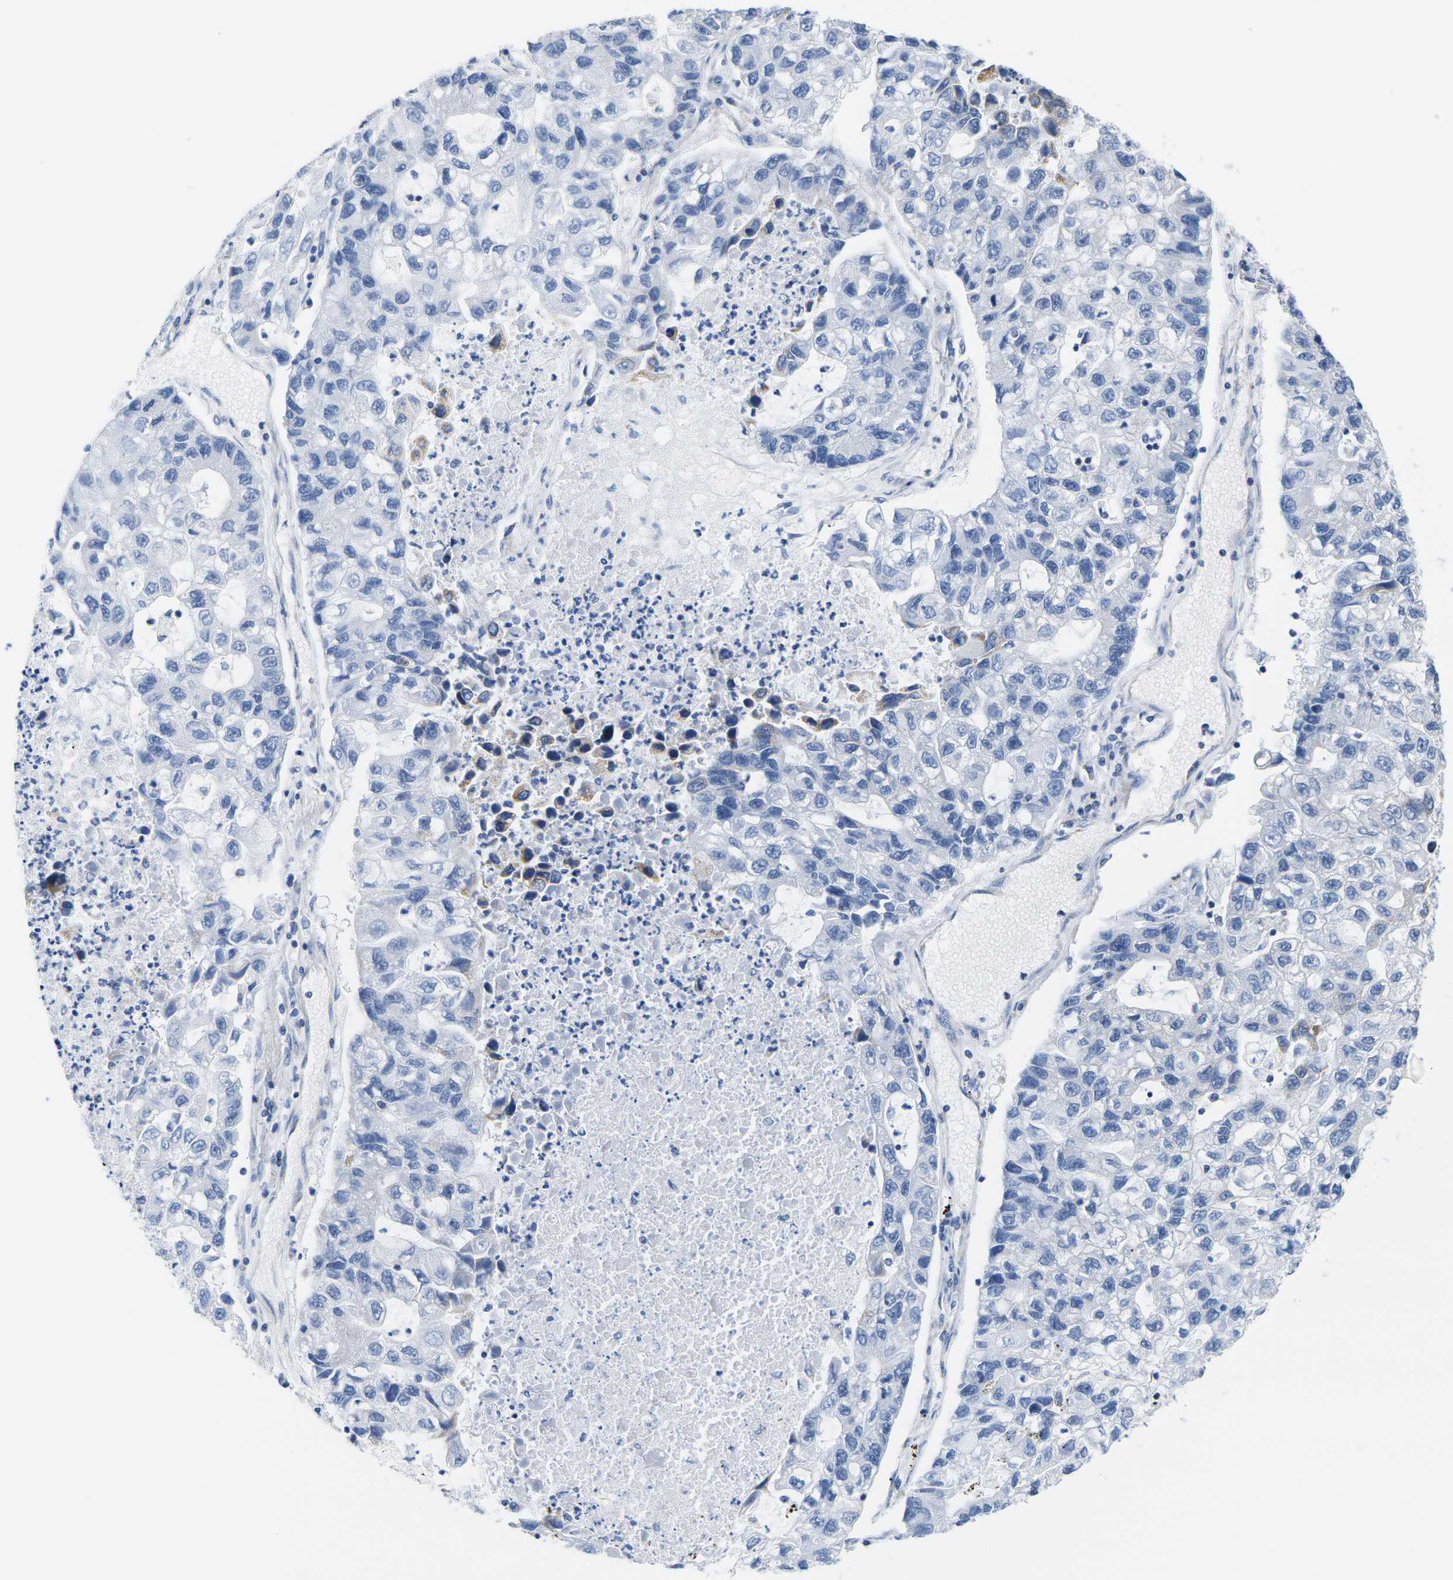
{"staining": {"intensity": "negative", "quantity": "none", "location": "none"}, "tissue": "lung cancer", "cell_type": "Tumor cells", "image_type": "cancer", "snomed": [{"axis": "morphology", "description": "Adenocarcinoma, NOS"}, {"axis": "topography", "description": "Lung"}], "caption": "Lung cancer (adenocarcinoma) was stained to show a protein in brown. There is no significant staining in tumor cells.", "gene": "TMEM204", "patient": {"sex": "female", "age": 51}}